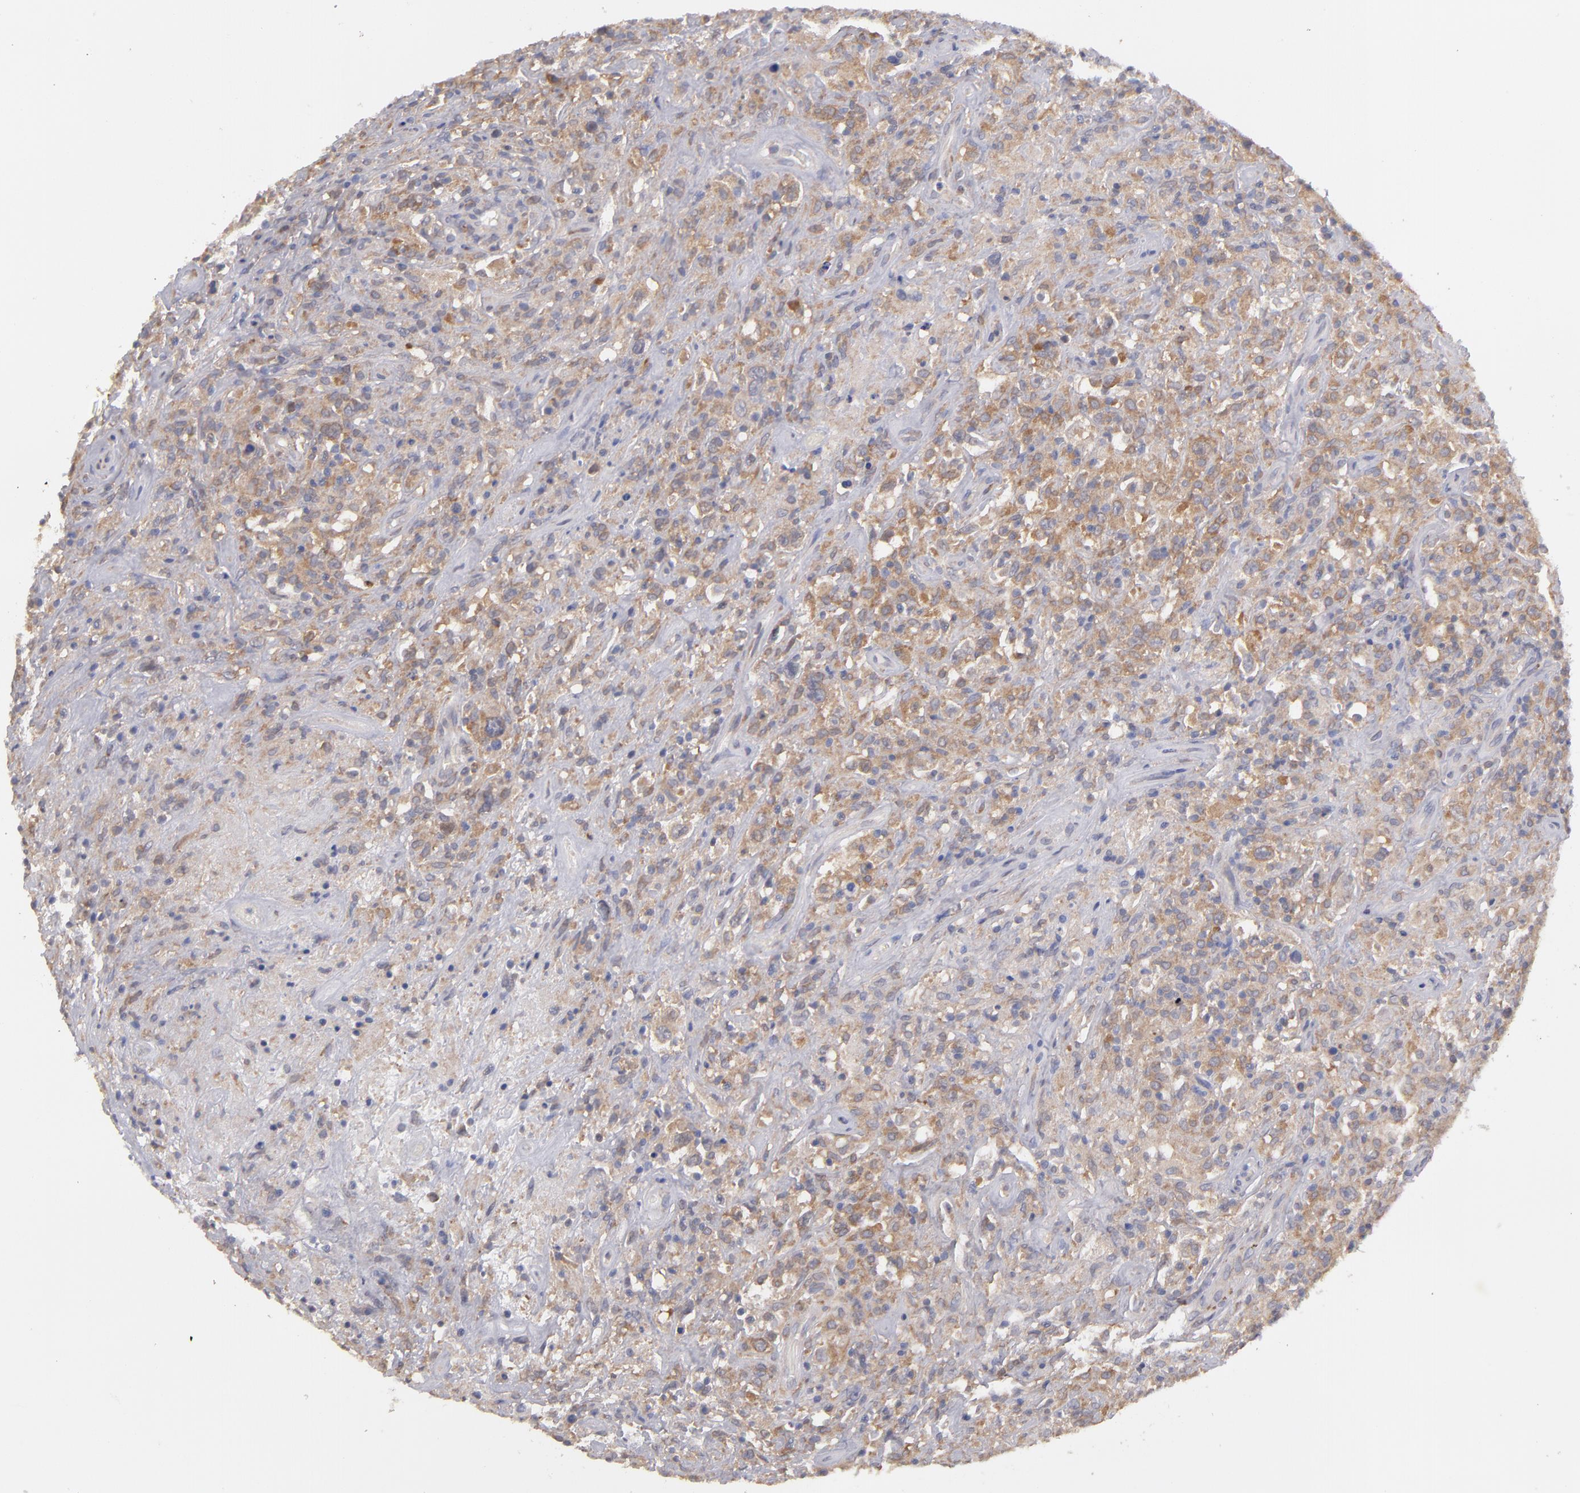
{"staining": {"intensity": "moderate", "quantity": ">75%", "location": "cytoplasmic/membranous"}, "tissue": "lymphoma", "cell_type": "Tumor cells", "image_type": "cancer", "snomed": [{"axis": "morphology", "description": "Hodgkin's disease, NOS"}, {"axis": "topography", "description": "Lymph node"}], "caption": "This photomicrograph exhibits lymphoma stained with immunohistochemistry (IHC) to label a protein in brown. The cytoplasmic/membranous of tumor cells show moderate positivity for the protein. Nuclei are counter-stained blue.", "gene": "MTHFD1", "patient": {"sex": "male", "age": 46}}